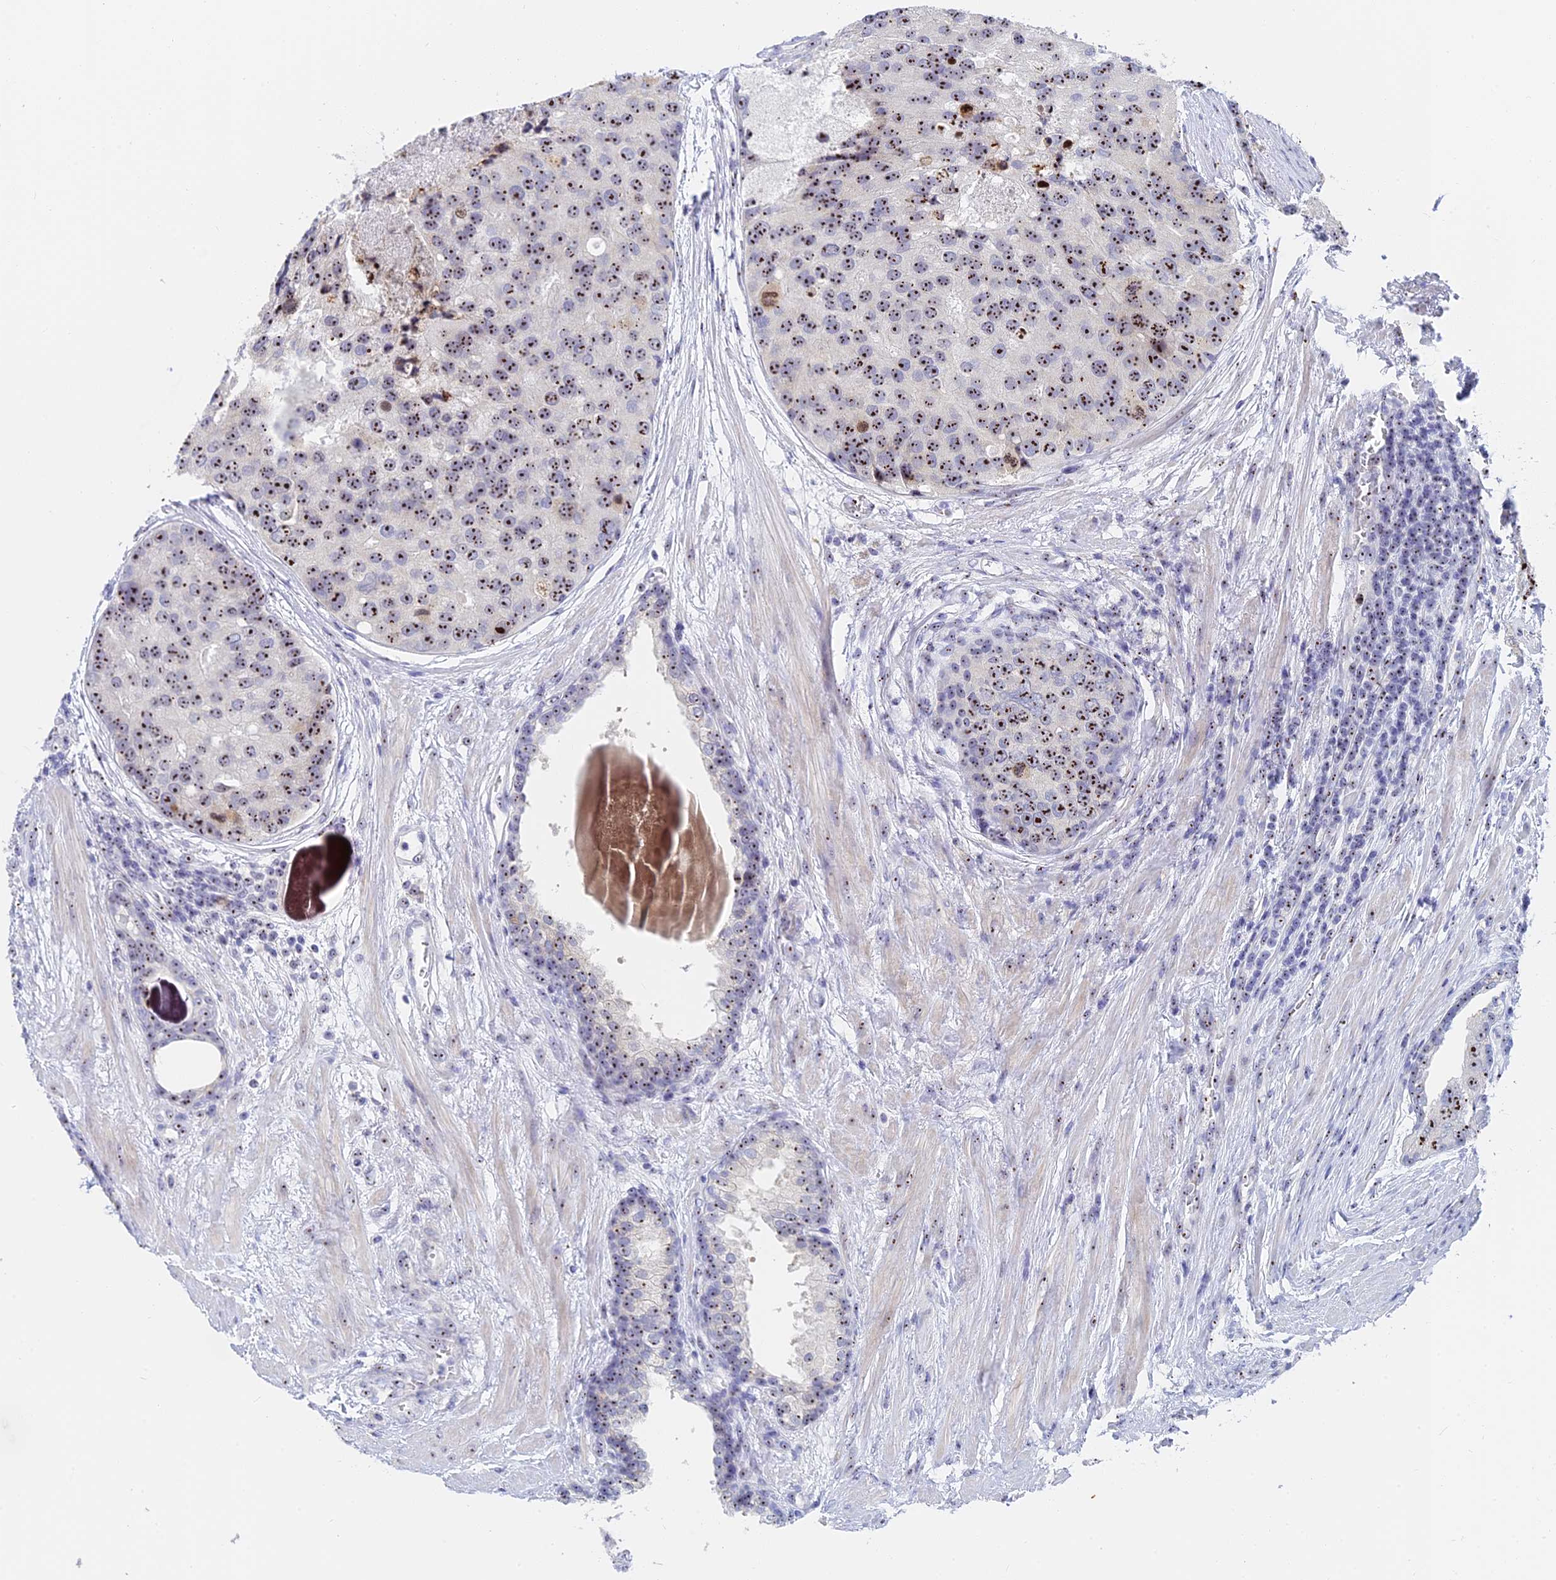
{"staining": {"intensity": "strong", "quantity": ">75%", "location": "nuclear"}, "tissue": "prostate cancer", "cell_type": "Tumor cells", "image_type": "cancer", "snomed": [{"axis": "morphology", "description": "Adenocarcinoma, High grade"}, {"axis": "topography", "description": "Prostate"}], "caption": "Immunohistochemistry histopathology image of prostate adenocarcinoma (high-grade) stained for a protein (brown), which exhibits high levels of strong nuclear positivity in approximately >75% of tumor cells.", "gene": "RSL1D1", "patient": {"sex": "male", "age": 62}}